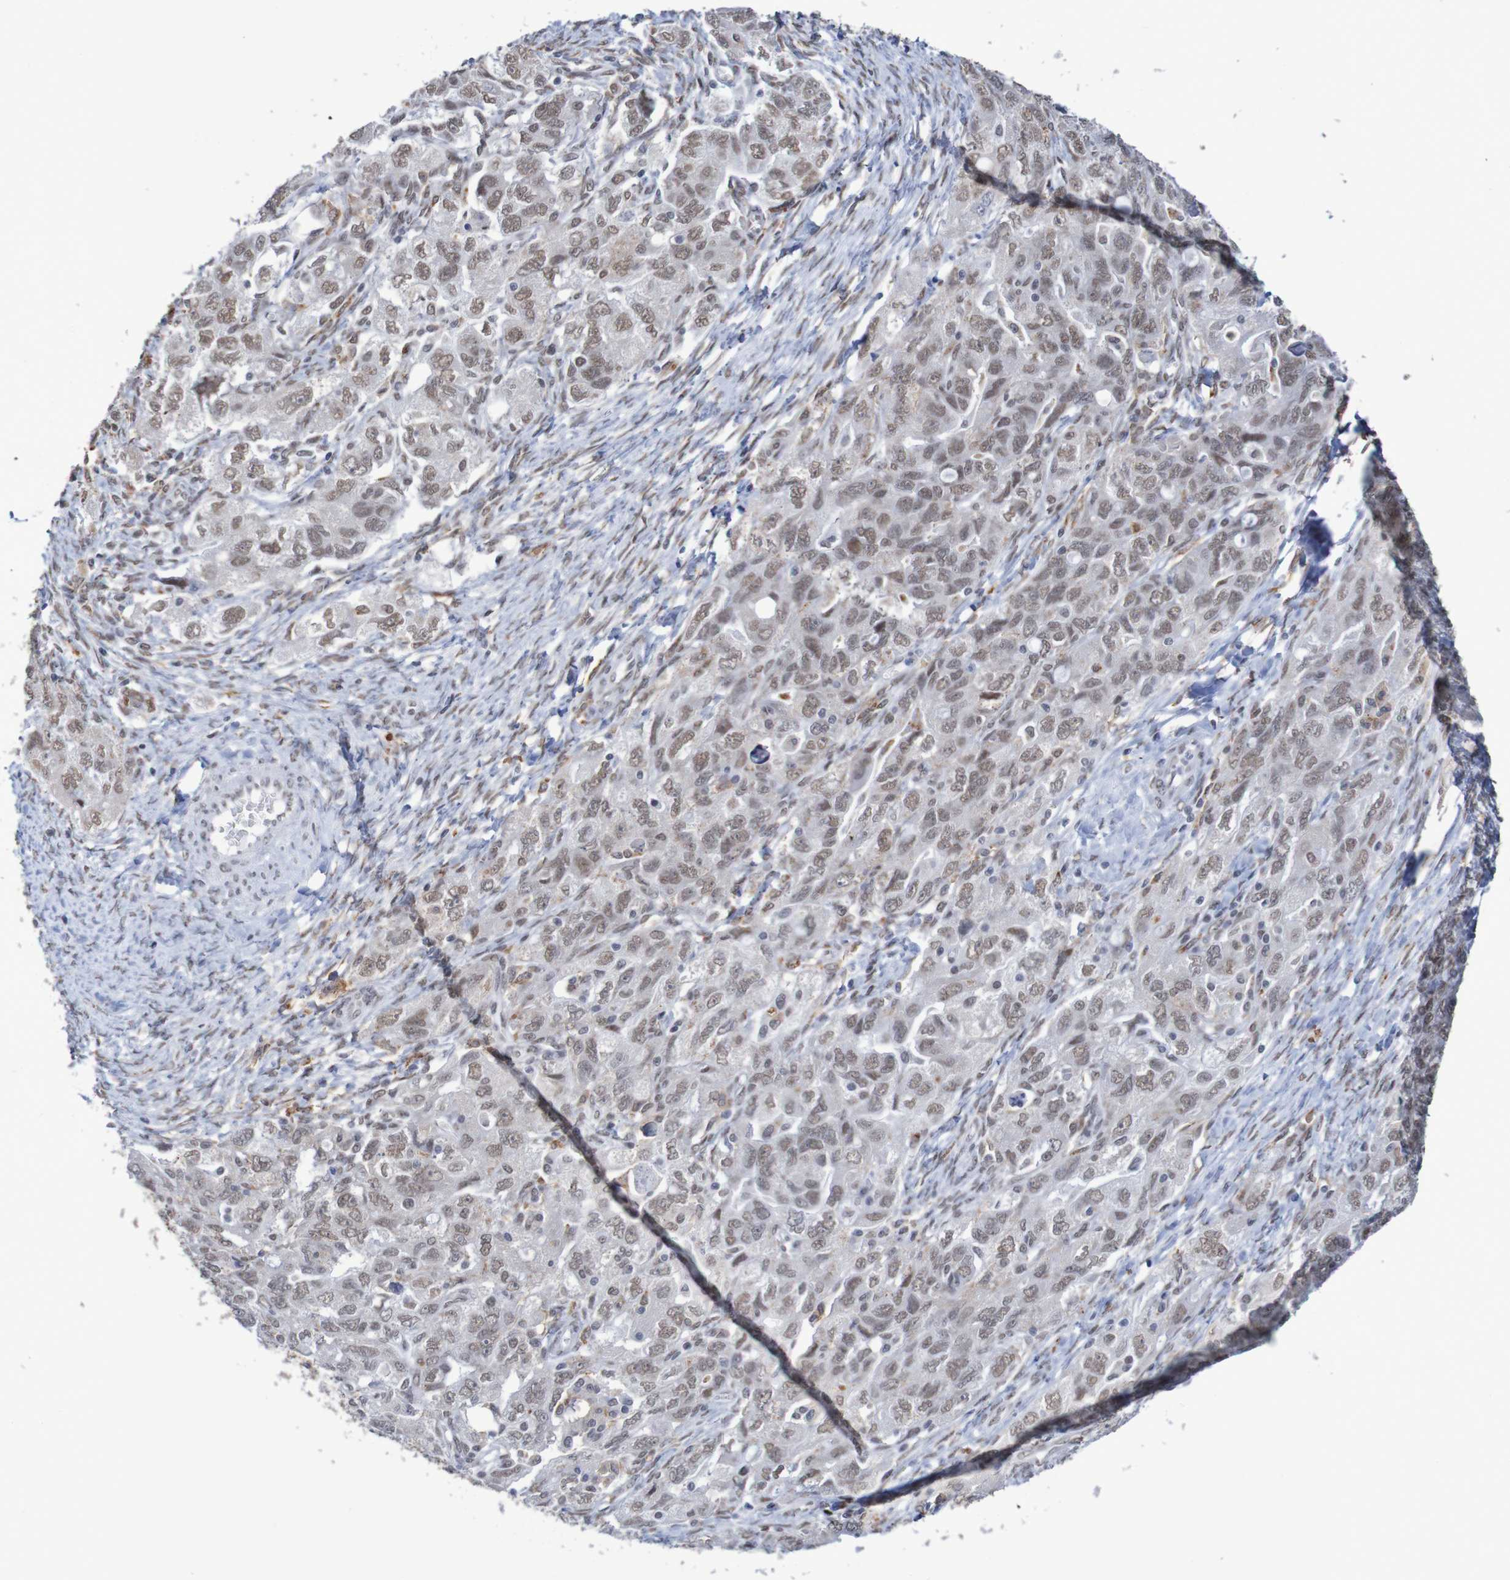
{"staining": {"intensity": "moderate", "quantity": "25%-75%", "location": "nuclear"}, "tissue": "ovarian cancer", "cell_type": "Tumor cells", "image_type": "cancer", "snomed": [{"axis": "morphology", "description": "Carcinoma, NOS"}, {"axis": "morphology", "description": "Cystadenocarcinoma, serous, NOS"}, {"axis": "topography", "description": "Ovary"}], "caption": "High-magnification brightfield microscopy of carcinoma (ovarian) stained with DAB (brown) and counterstained with hematoxylin (blue). tumor cells exhibit moderate nuclear expression is present in about25%-75% of cells.", "gene": "MRTFB", "patient": {"sex": "female", "age": 69}}